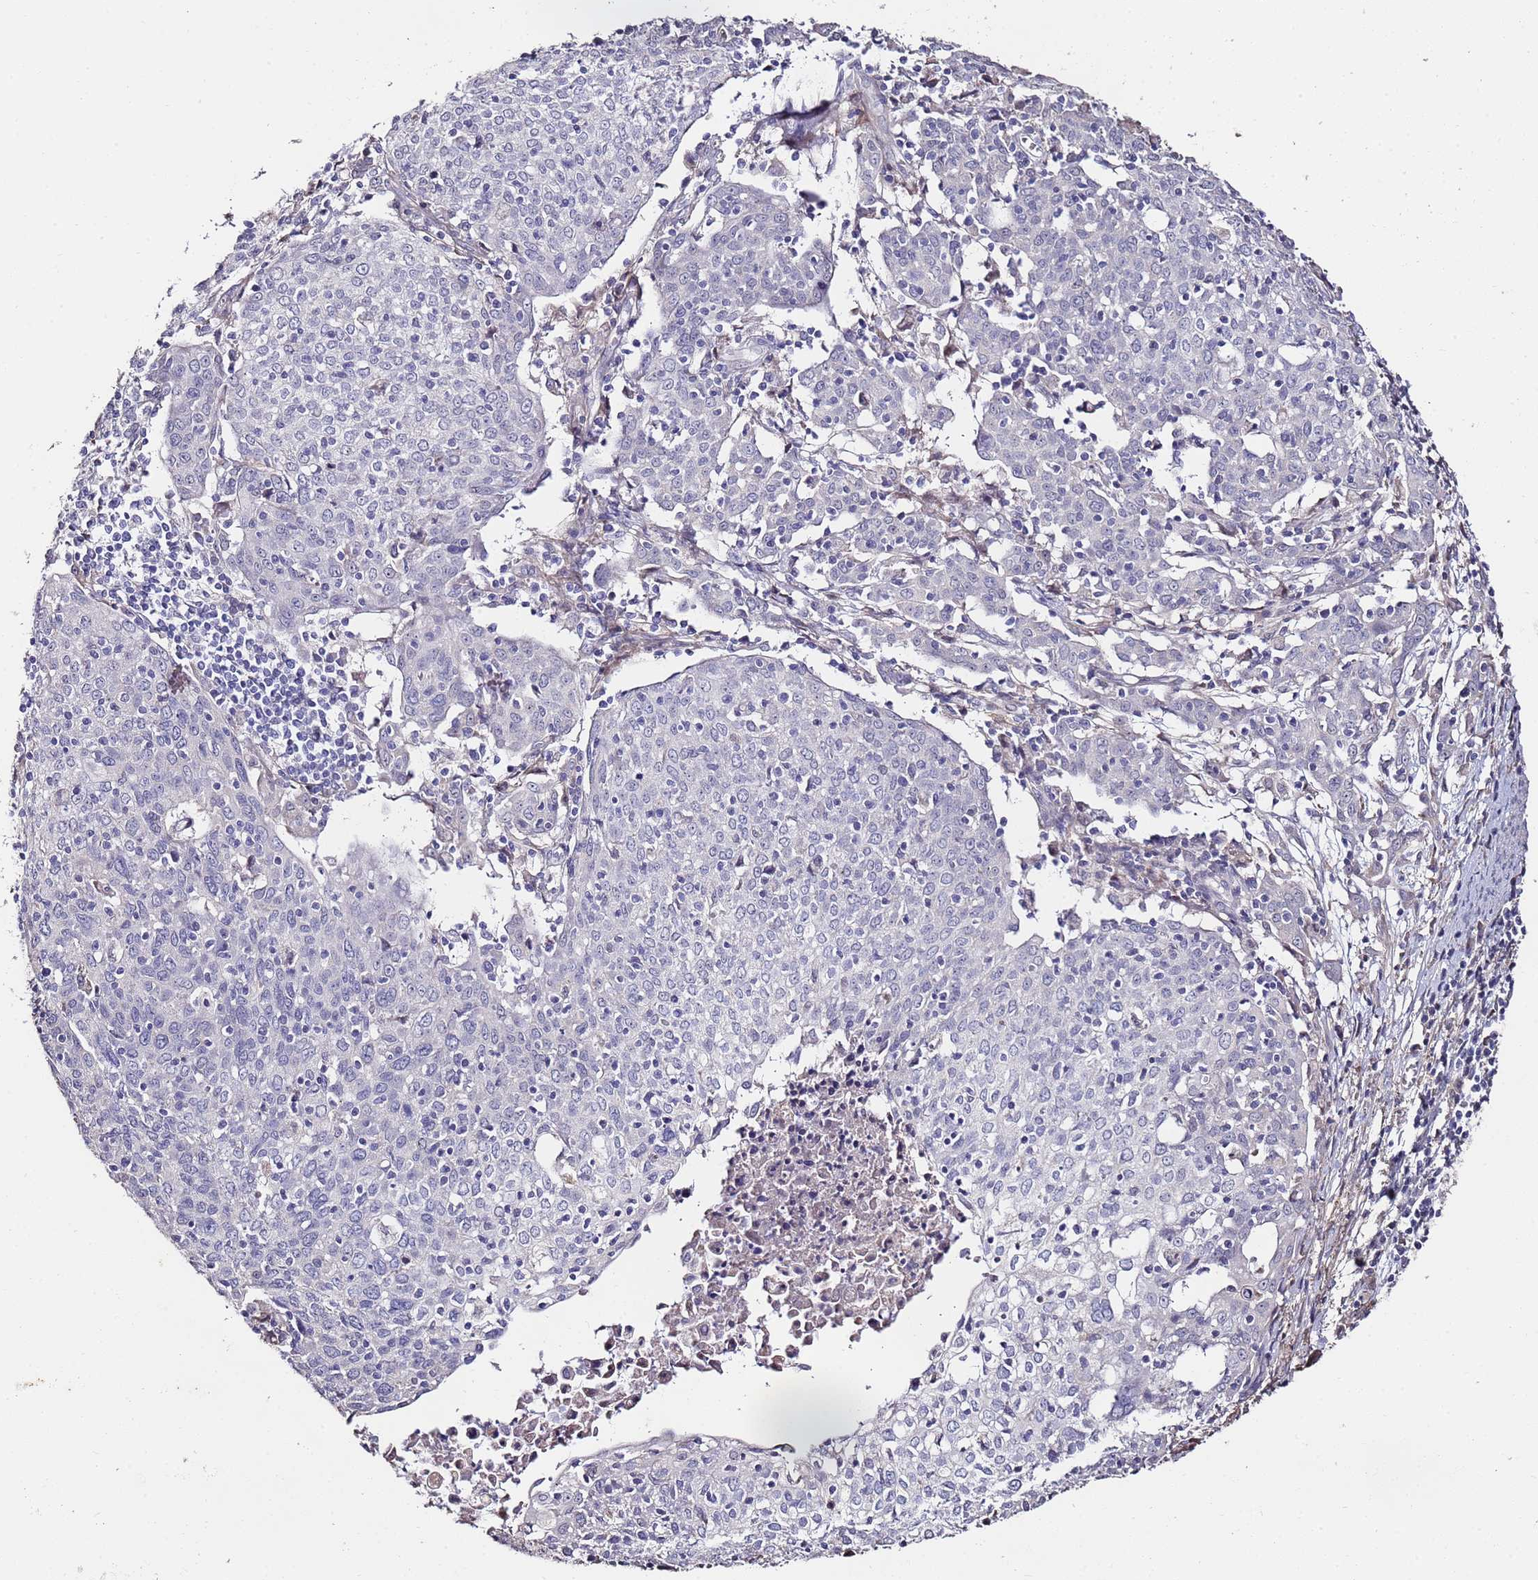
{"staining": {"intensity": "negative", "quantity": "none", "location": "none"}, "tissue": "cervical cancer", "cell_type": "Tumor cells", "image_type": "cancer", "snomed": [{"axis": "morphology", "description": "Squamous cell carcinoma, NOS"}, {"axis": "topography", "description": "Cervix"}], "caption": "Immunohistochemistry (IHC) histopathology image of neoplastic tissue: cervical cancer stained with DAB (3,3'-diaminobenzidine) shows no significant protein positivity in tumor cells.", "gene": "C3orf80", "patient": {"sex": "female", "age": 67}}